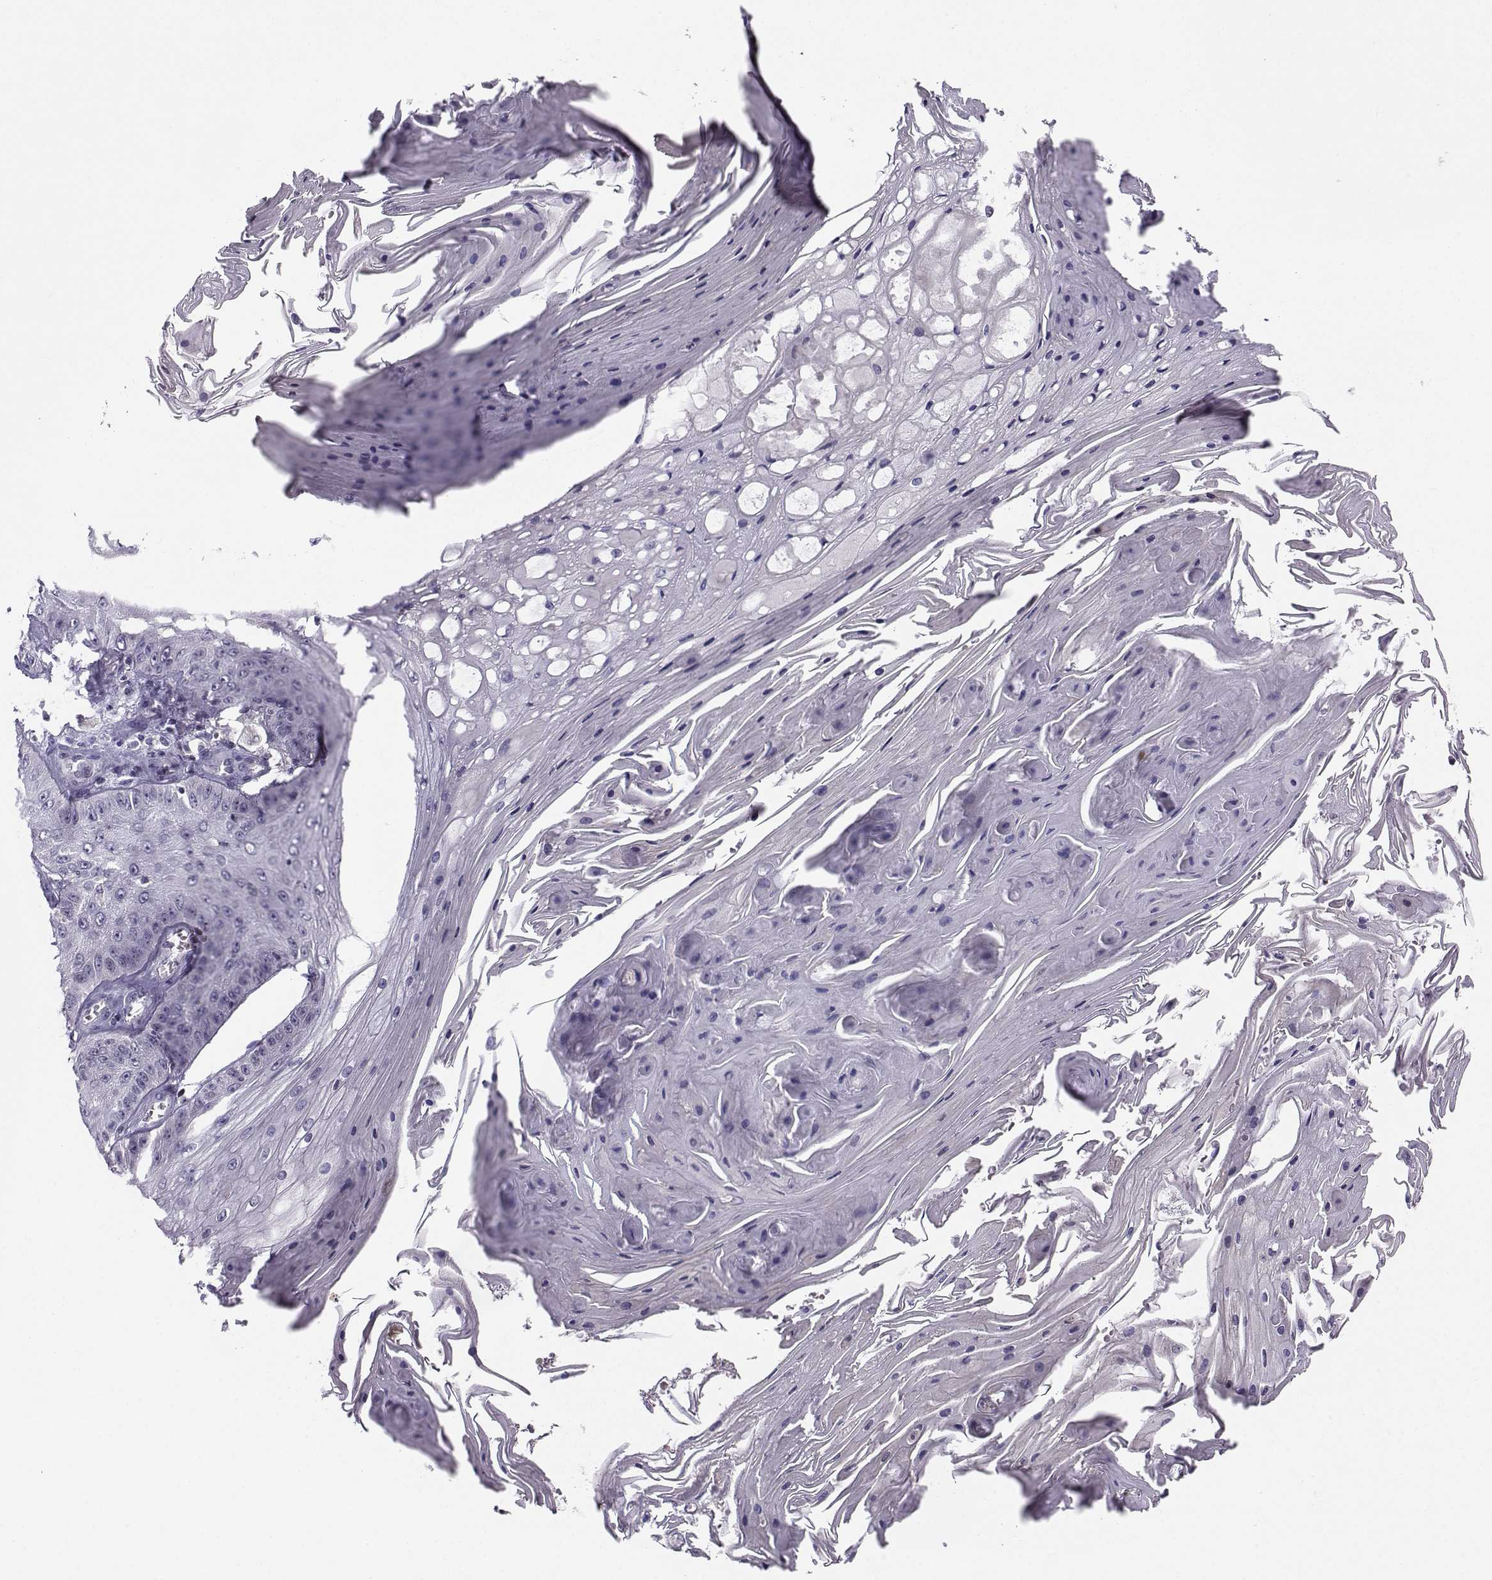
{"staining": {"intensity": "negative", "quantity": "none", "location": "none"}, "tissue": "skin cancer", "cell_type": "Tumor cells", "image_type": "cancer", "snomed": [{"axis": "morphology", "description": "Squamous cell carcinoma, NOS"}, {"axis": "topography", "description": "Skin"}], "caption": "This is an immunohistochemistry micrograph of skin cancer (squamous cell carcinoma). There is no positivity in tumor cells.", "gene": "PGK1", "patient": {"sex": "male", "age": 70}}